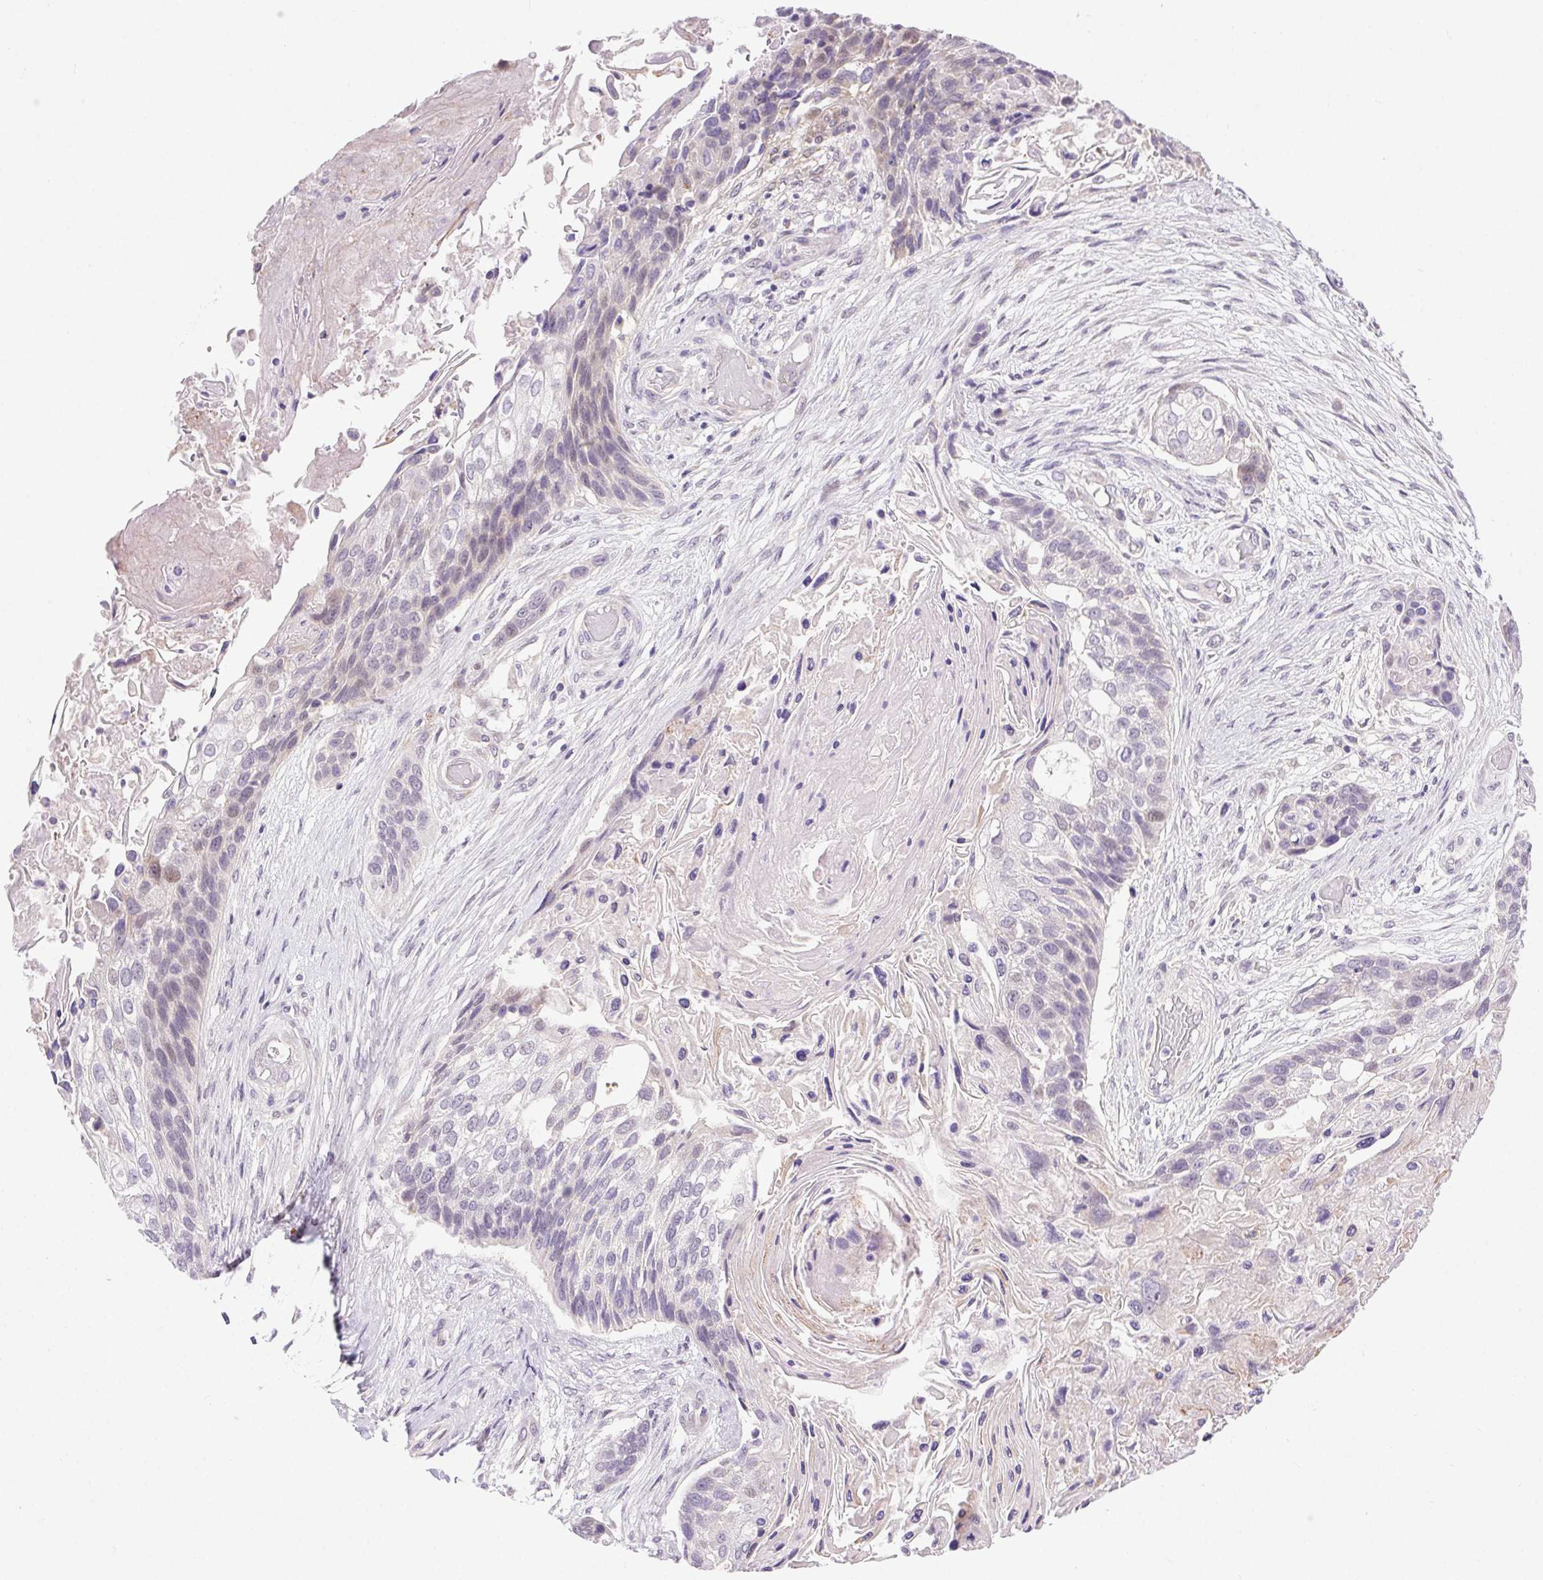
{"staining": {"intensity": "negative", "quantity": "none", "location": "none"}, "tissue": "lung cancer", "cell_type": "Tumor cells", "image_type": "cancer", "snomed": [{"axis": "morphology", "description": "Squamous cell carcinoma, NOS"}, {"axis": "topography", "description": "Lung"}], "caption": "Immunohistochemical staining of human lung squamous cell carcinoma demonstrates no significant staining in tumor cells.", "gene": "SYT11", "patient": {"sex": "male", "age": 69}}